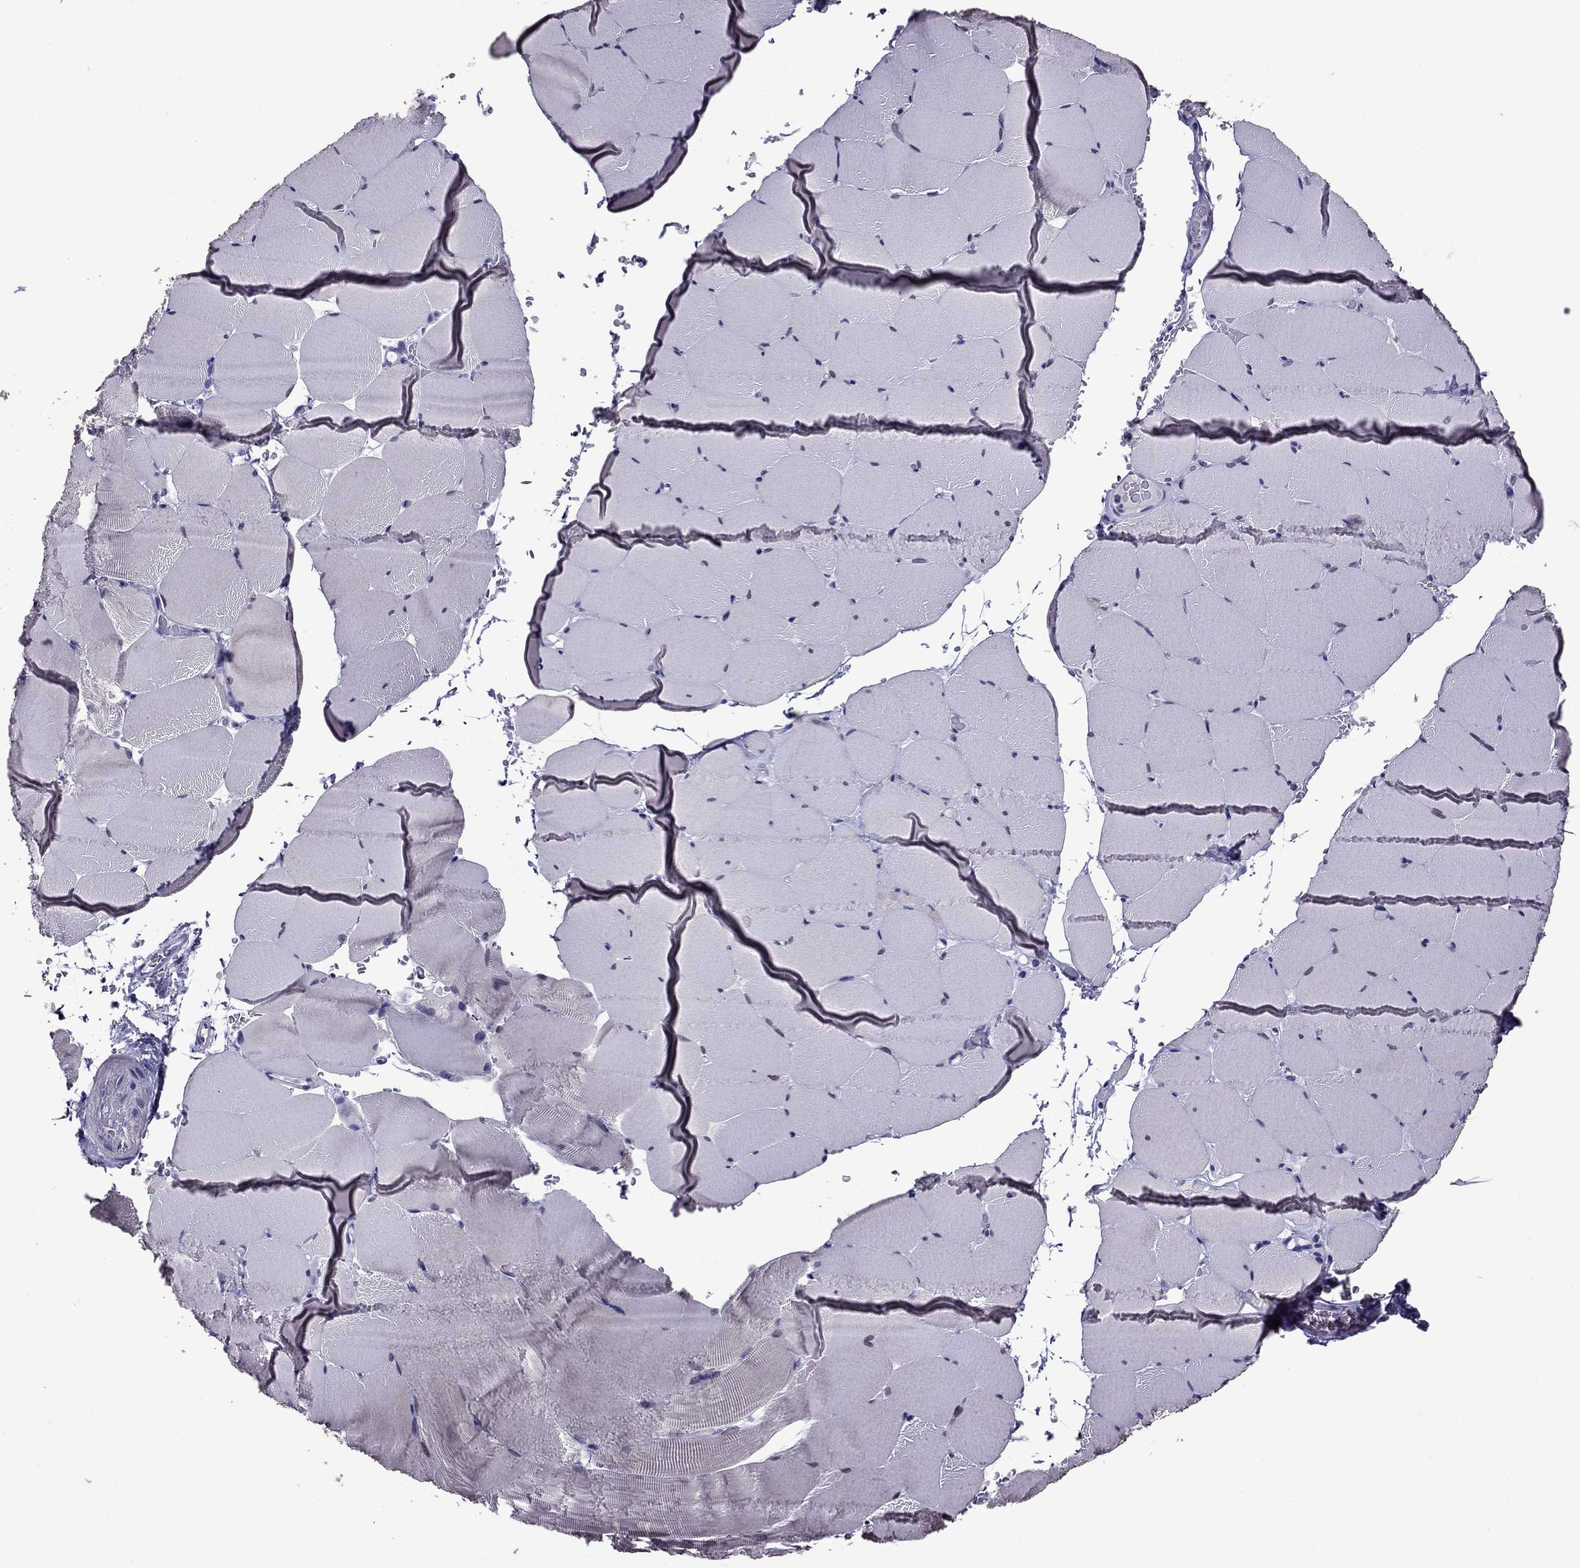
{"staining": {"intensity": "negative", "quantity": "none", "location": "none"}, "tissue": "skeletal muscle", "cell_type": "Myocytes", "image_type": "normal", "snomed": [{"axis": "morphology", "description": "Normal tissue, NOS"}, {"axis": "topography", "description": "Skeletal muscle"}], "caption": "Immunohistochemical staining of normal skeletal muscle exhibits no significant positivity in myocytes.", "gene": "NKX3", "patient": {"sex": "female", "age": 37}}